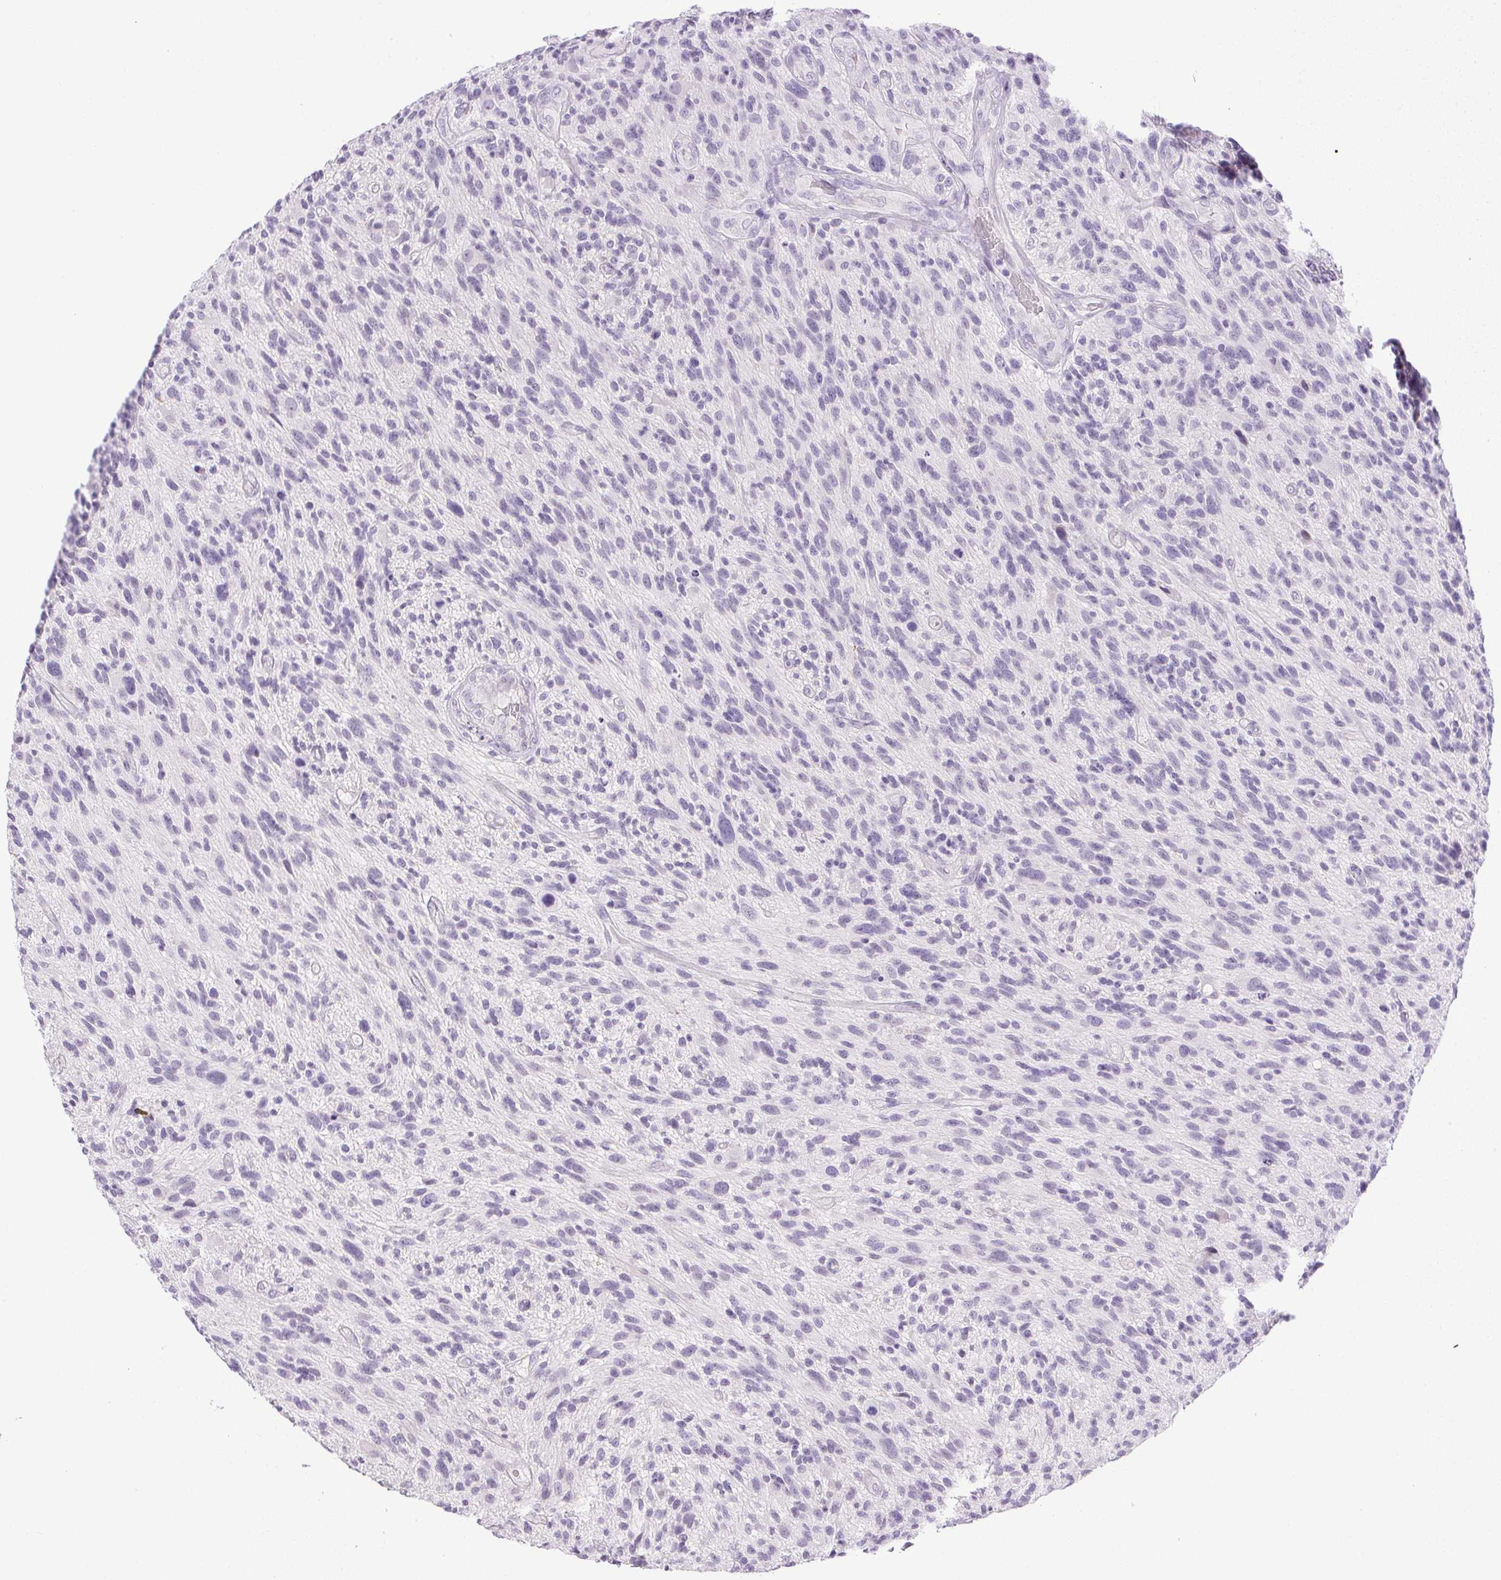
{"staining": {"intensity": "negative", "quantity": "none", "location": "none"}, "tissue": "glioma", "cell_type": "Tumor cells", "image_type": "cancer", "snomed": [{"axis": "morphology", "description": "Glioma, malignant, High grade"}, {"axis": "topography", "description": "Brain"}], "caption": "A photomicrograph of human glioma is negative for staining in tumor cells.", "gene": "PRL", "patient": {"sex": "male", "age": 47}}